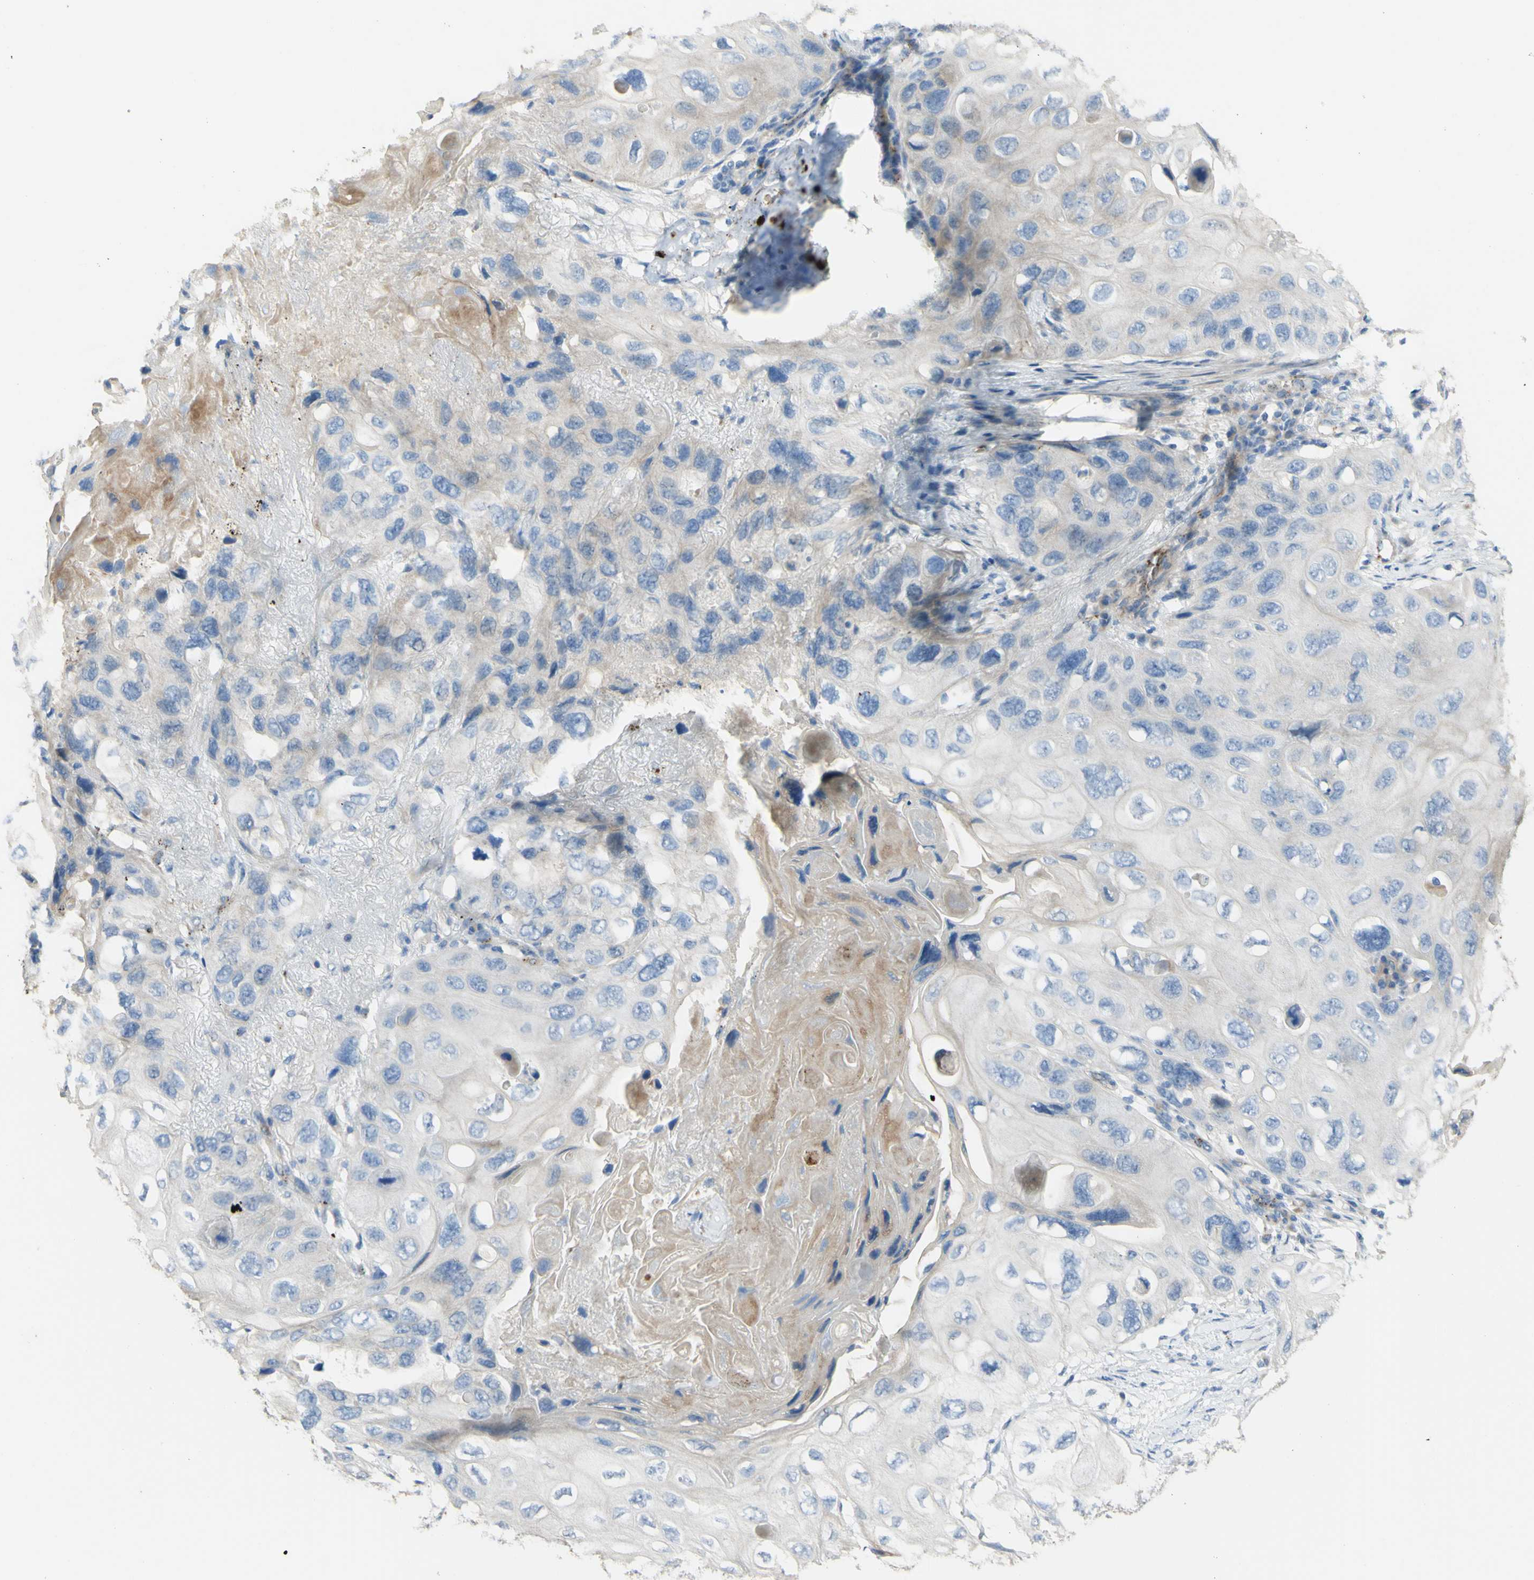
{"staining": {"intensity": "weak", "quantity": "<25%", "location": "cytoplasmic/membranous"}, "tissue": "lung cancer", "cell_type": "Tumor cells", "image_type": "cancer", "snomed": [{"axis": "morphology", "description": "Squamous cell carcinoma, NOS"}, {"axis": "topography", "description": "Lung"}], "caption": "Immunohistochemical staining of squamous cell carcinoma (lung) demonstrates no significant staining in tumor cells. (Stains: DAB (3,3'-diaminobenzidine) immunohistochemistry (IHC) with hematoxylin counter stain, Microscopy: brightfield microscopy at high magnification).", "gene": "GAN", "patient": {"sex": "female", "age": 73}}